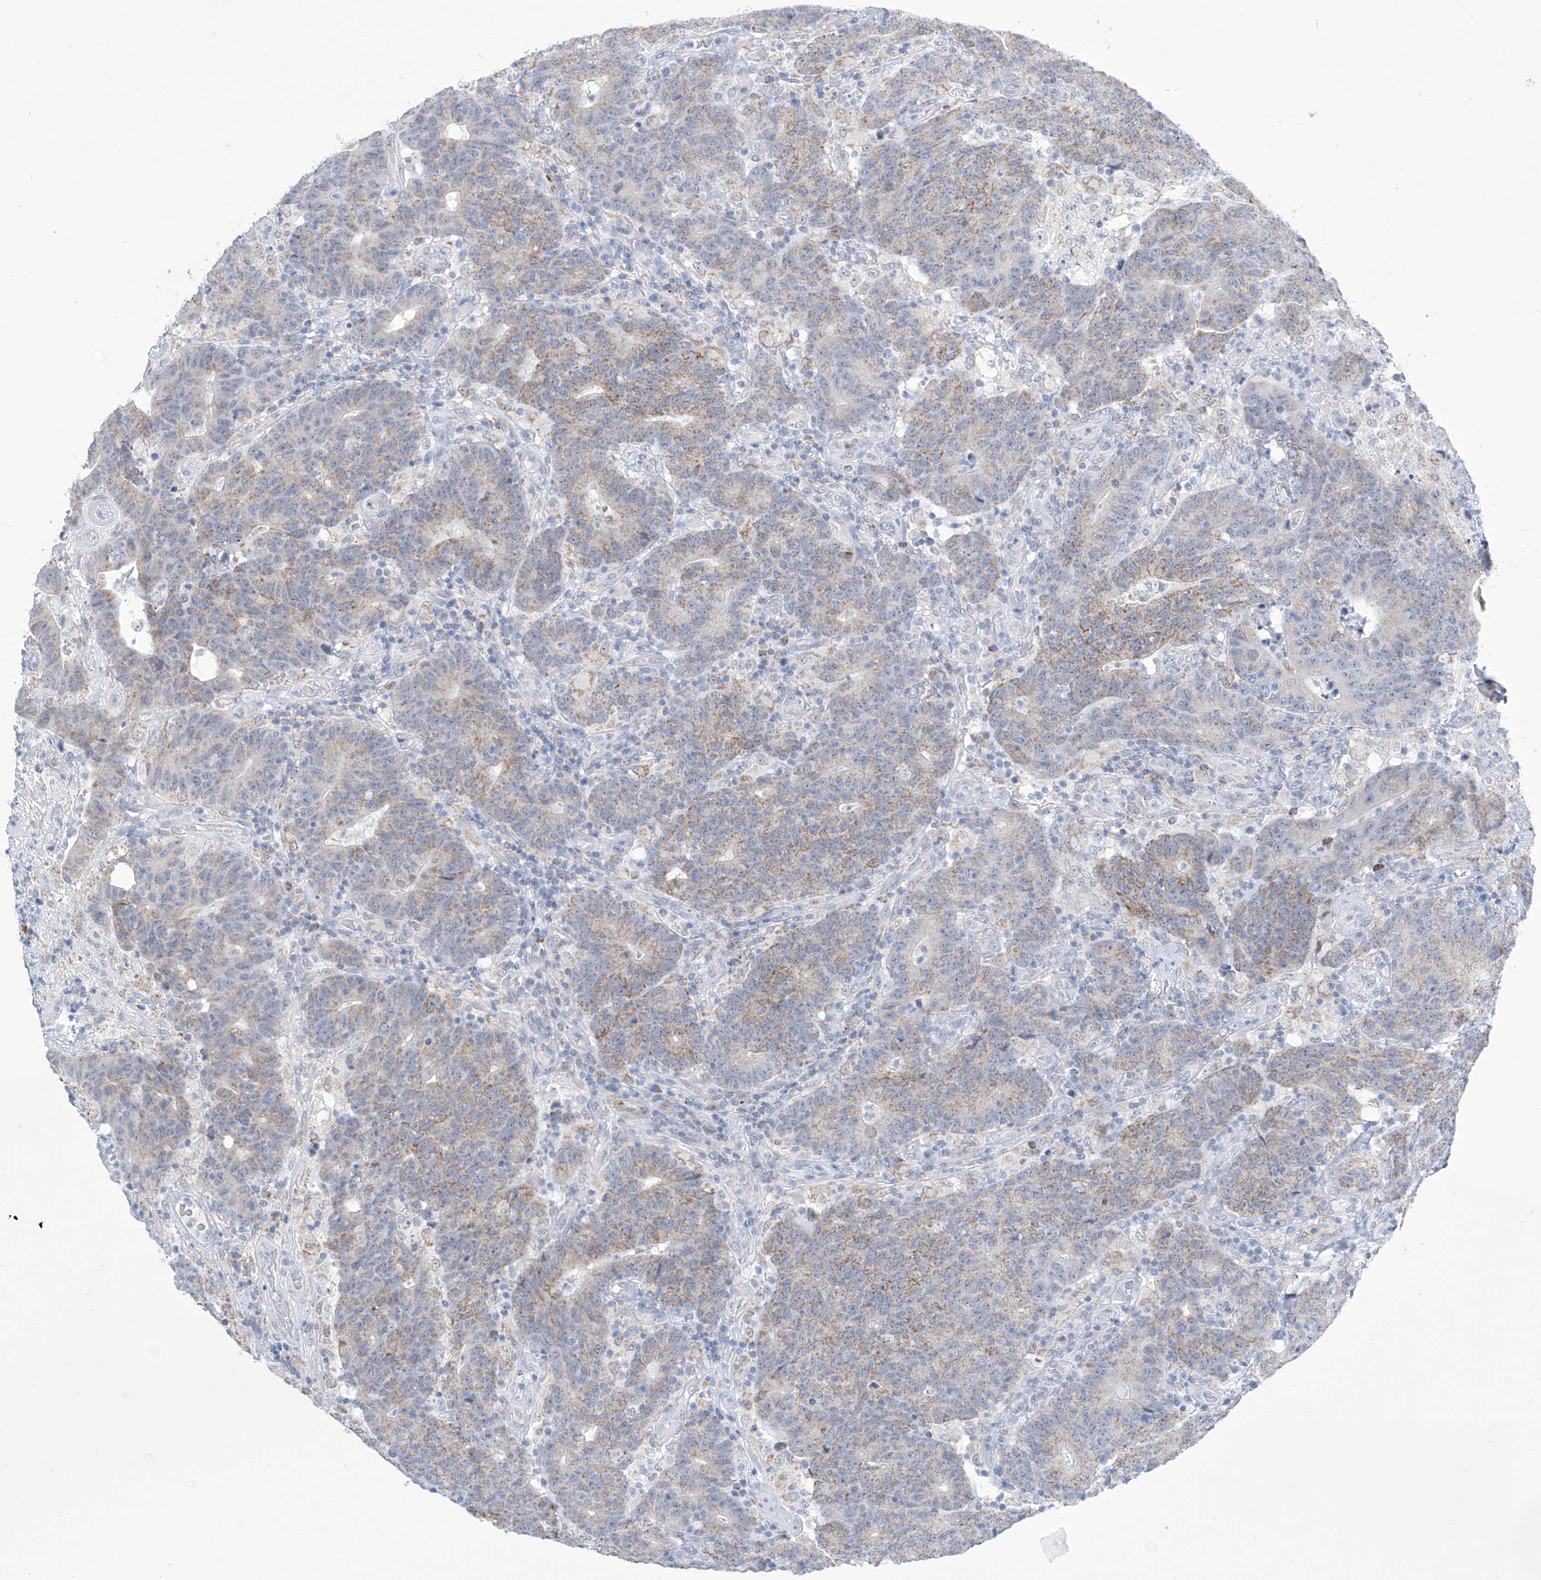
{"staining": {"intensity": "weak", "quantity": "25%-75%", "location": "cytoplasmic/membranous"}, "tissue": "colorectal cancer", "cell_type": "Tumor cells", "image_type": "cancer", "snomed": [{"axis": "morphology", "description": "Normal tissue, NOS"}, {"axis": "morphology", "description": "Adenocarcinoma, NOS"}, {"axis": "topography", "description": "Colon"}], "caption": "IHC staining of colorectal cancer, which displays low levels of weak cytoplasmic/membranous staining in about 25%-75% of tumor cells indicating weak cytoplasmic/membranous protein expression. The staining was performed using DAB (3,3'-diaminobenzidine) (brown) for protein detection and nuclei were counterstained in hematoxylin (blue).", "gene": "ALDH6A1", "patient": {"sex": "female", "age": 75}}